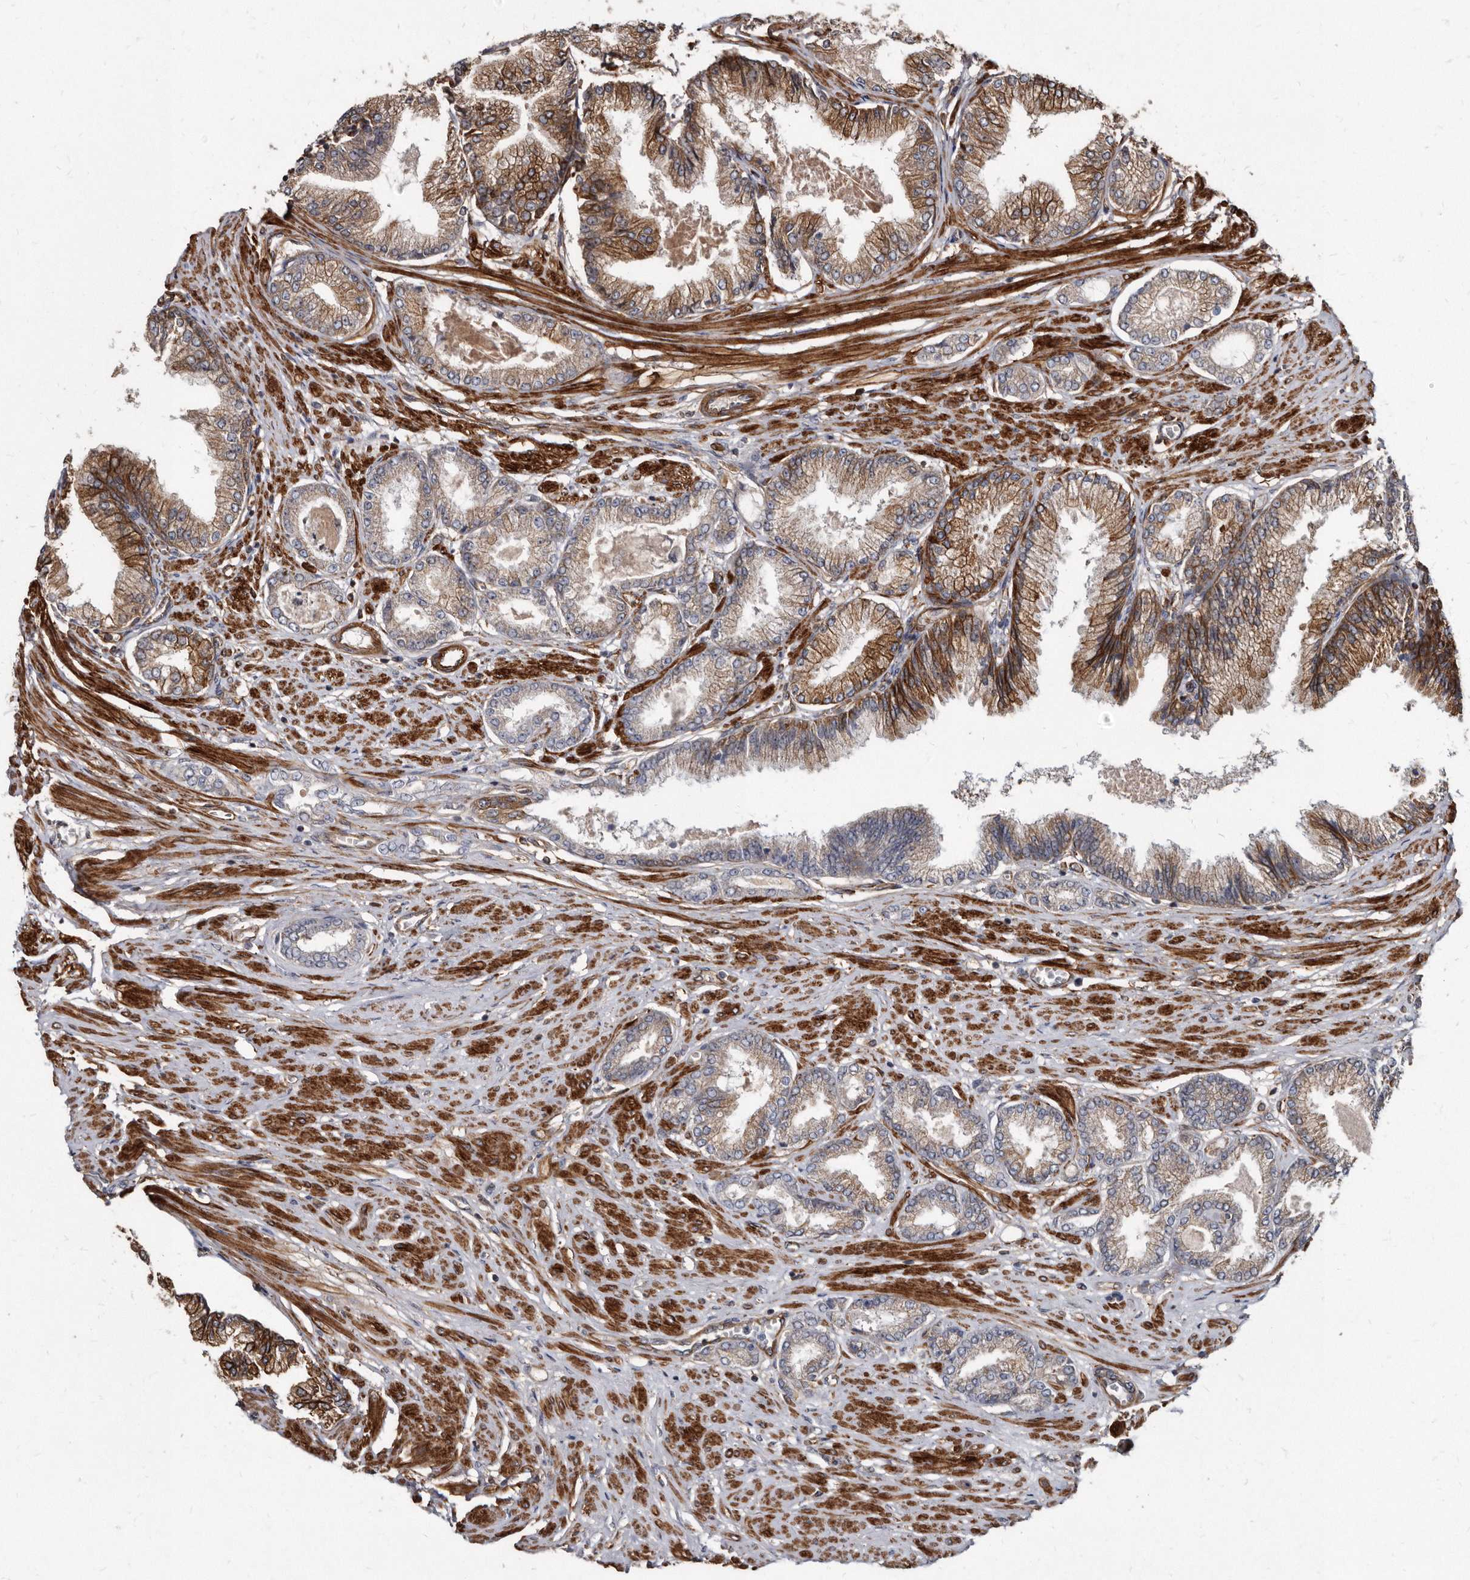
{"staining": {"intensity": "weak", "quantity": "<25%", "location": "cytoplasmic/membranous"}, "tissue": "prostate cancer", "cell_type": "Tumor cells", "image_type": "cancer", "snomed": [{"axis": "morphology", "description": "Adenocarcinoma, Low grade"}, {"axis": "topography", "description": "Prostate"}], "caption": "IHC micrograph of human prostate cancer (adenocarcinoma (low-grade)) stained for a protein (brown), which shows no expression in tumor cells.", "gene": "KCTD20", "patient": {"sex": "male", "age": 63}}